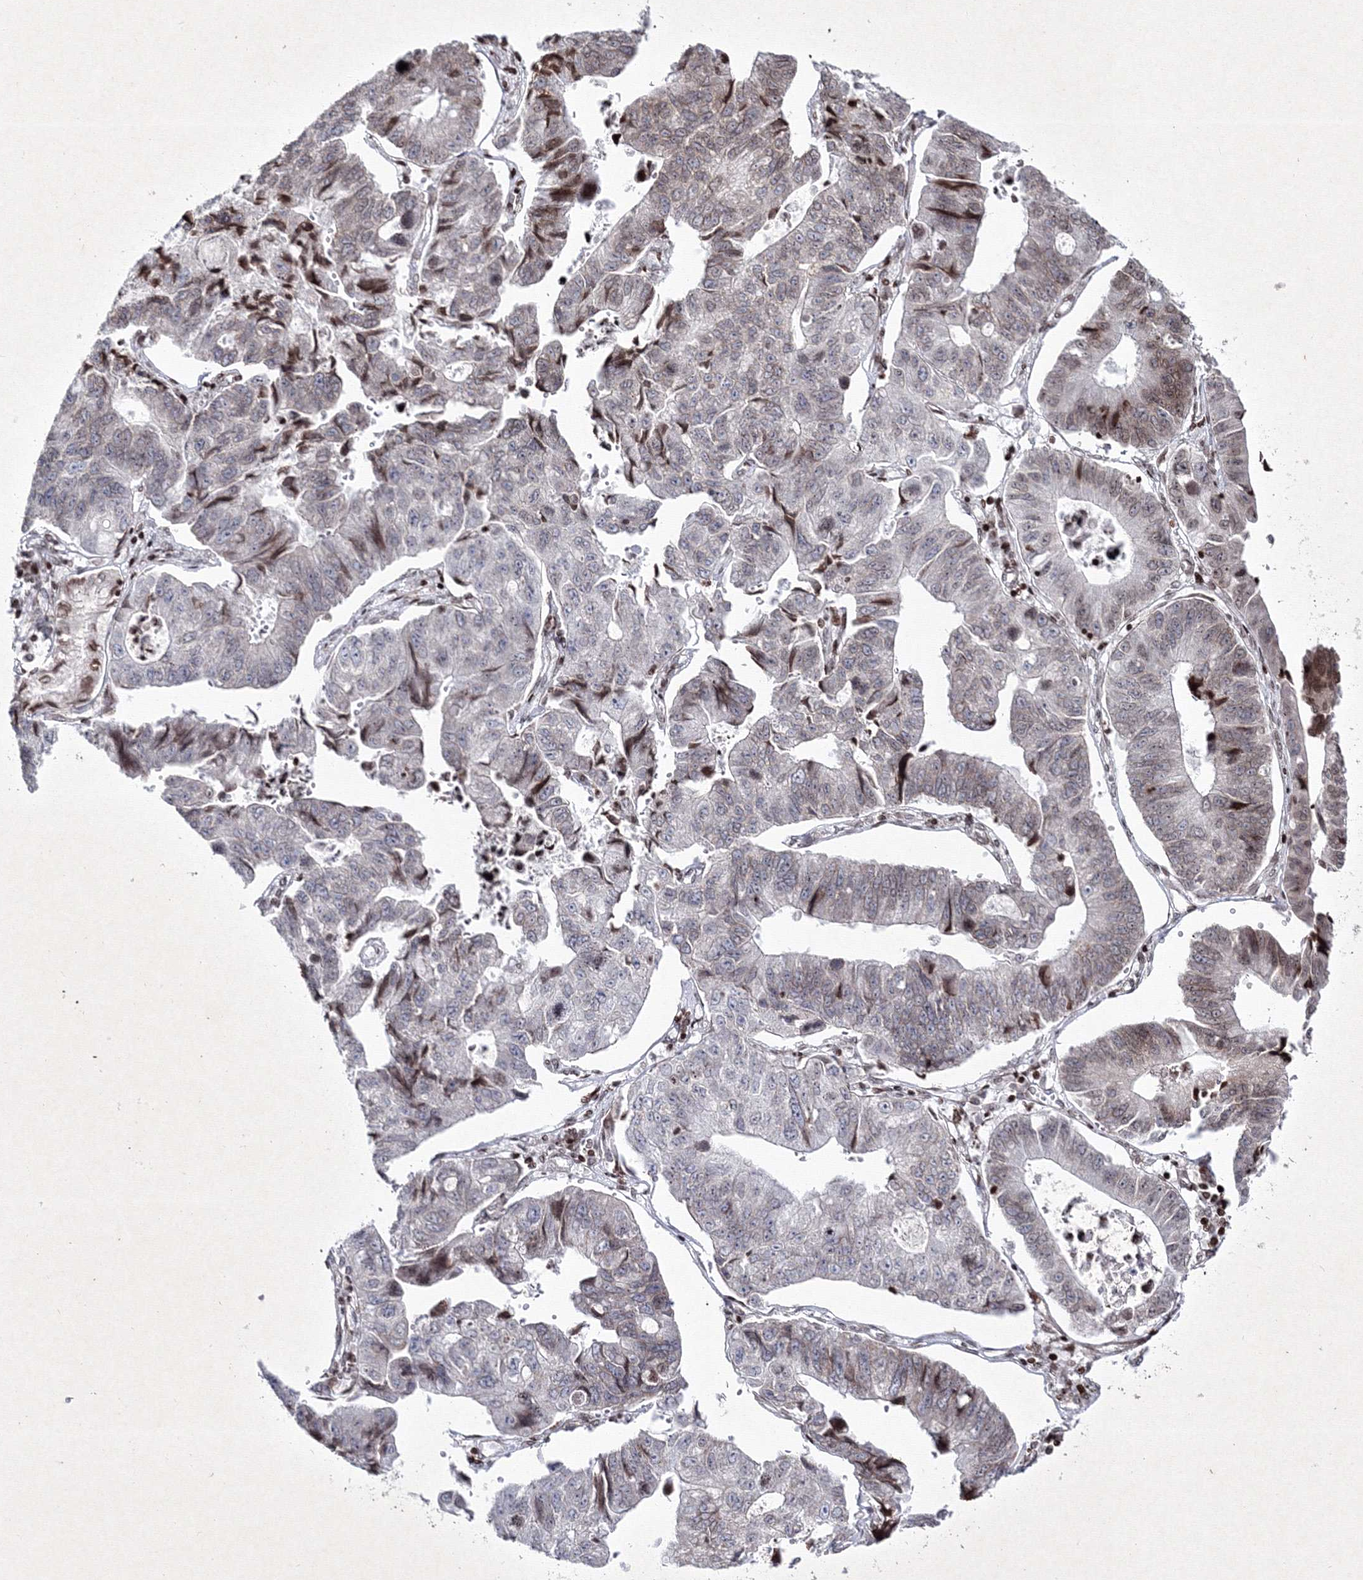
{"staining": {"intensity": "weak", "quantity": "<25%", "location": "cytoplasmic/membranous"}, "tissue": "stomach cancer", "cell_type": "Tumor cells", "image_type": "cancer", "snomed": [{"axis": "morphology", "description": "Adenocarcinoma, NOS"}, {"axis": "topography", "description": "Stomach"}], "caption": "IHC image of stomach cancer (adenocarcinoma) stained for a protein (brown), which shows no expression in tumor cells. (DAB (3,3'-diaminobenzidine) immunohistochemistry (IHC) visualized using brightfield microscopy, high magnification).", "gene": "SMIM29", "patient": {"sex": "male", "age": 59}}